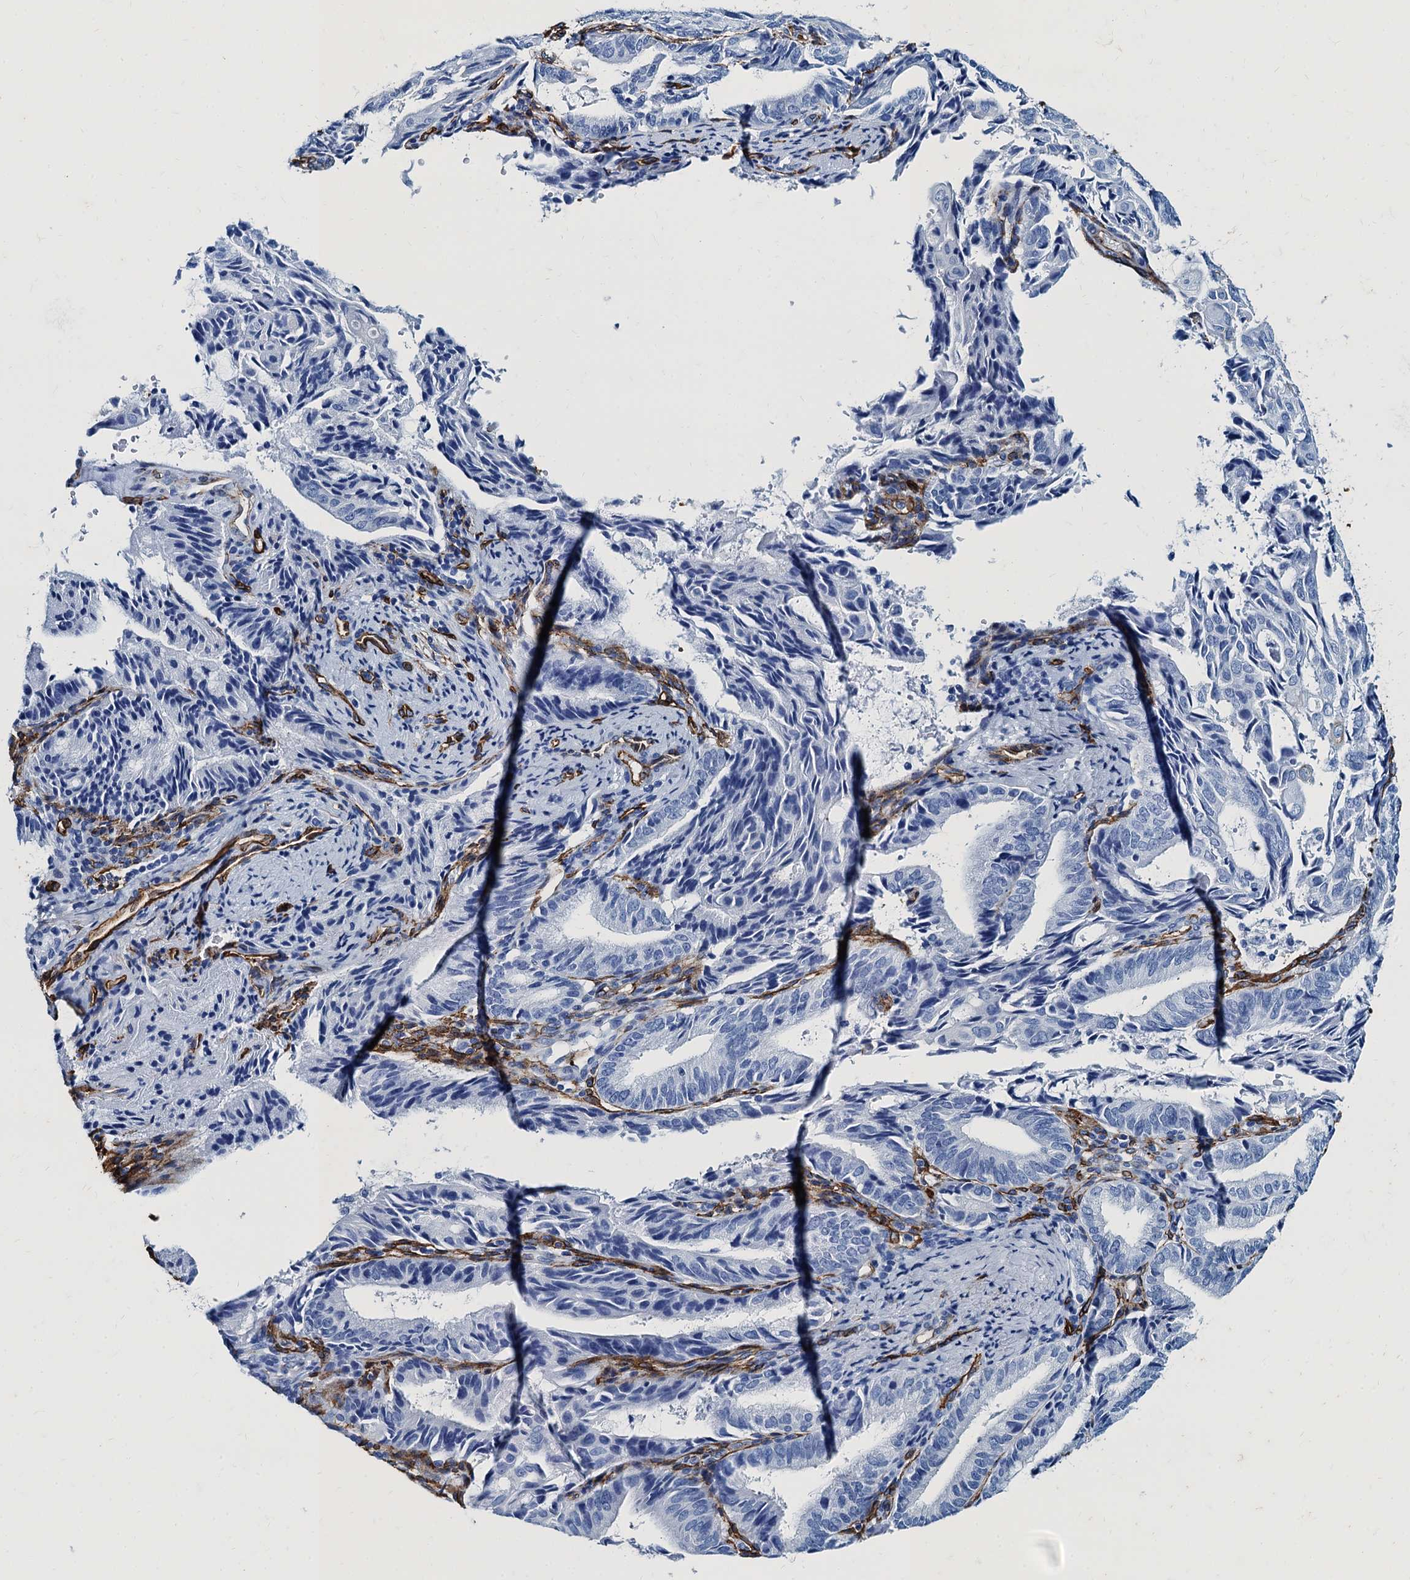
{"staining": {"intensity": "negative", "quantity": "none", "location": "none"}, "tissue": "endometrial cancer", "cell_type": "Tumor cells", "image_type": "cancer", "snomed": [{"axis": "morphology", "description": "Adenocarcinoma, NOS"}, {"axis": "topography", "description": "Endometrium"}], "caption": "Immunohistochemical staining of endometrial cancer (adenocarcinoma) shows no significant expression in tumor cells.", "gene": "CAVIN2", "patient": {"sex": "female", "age": 49}}